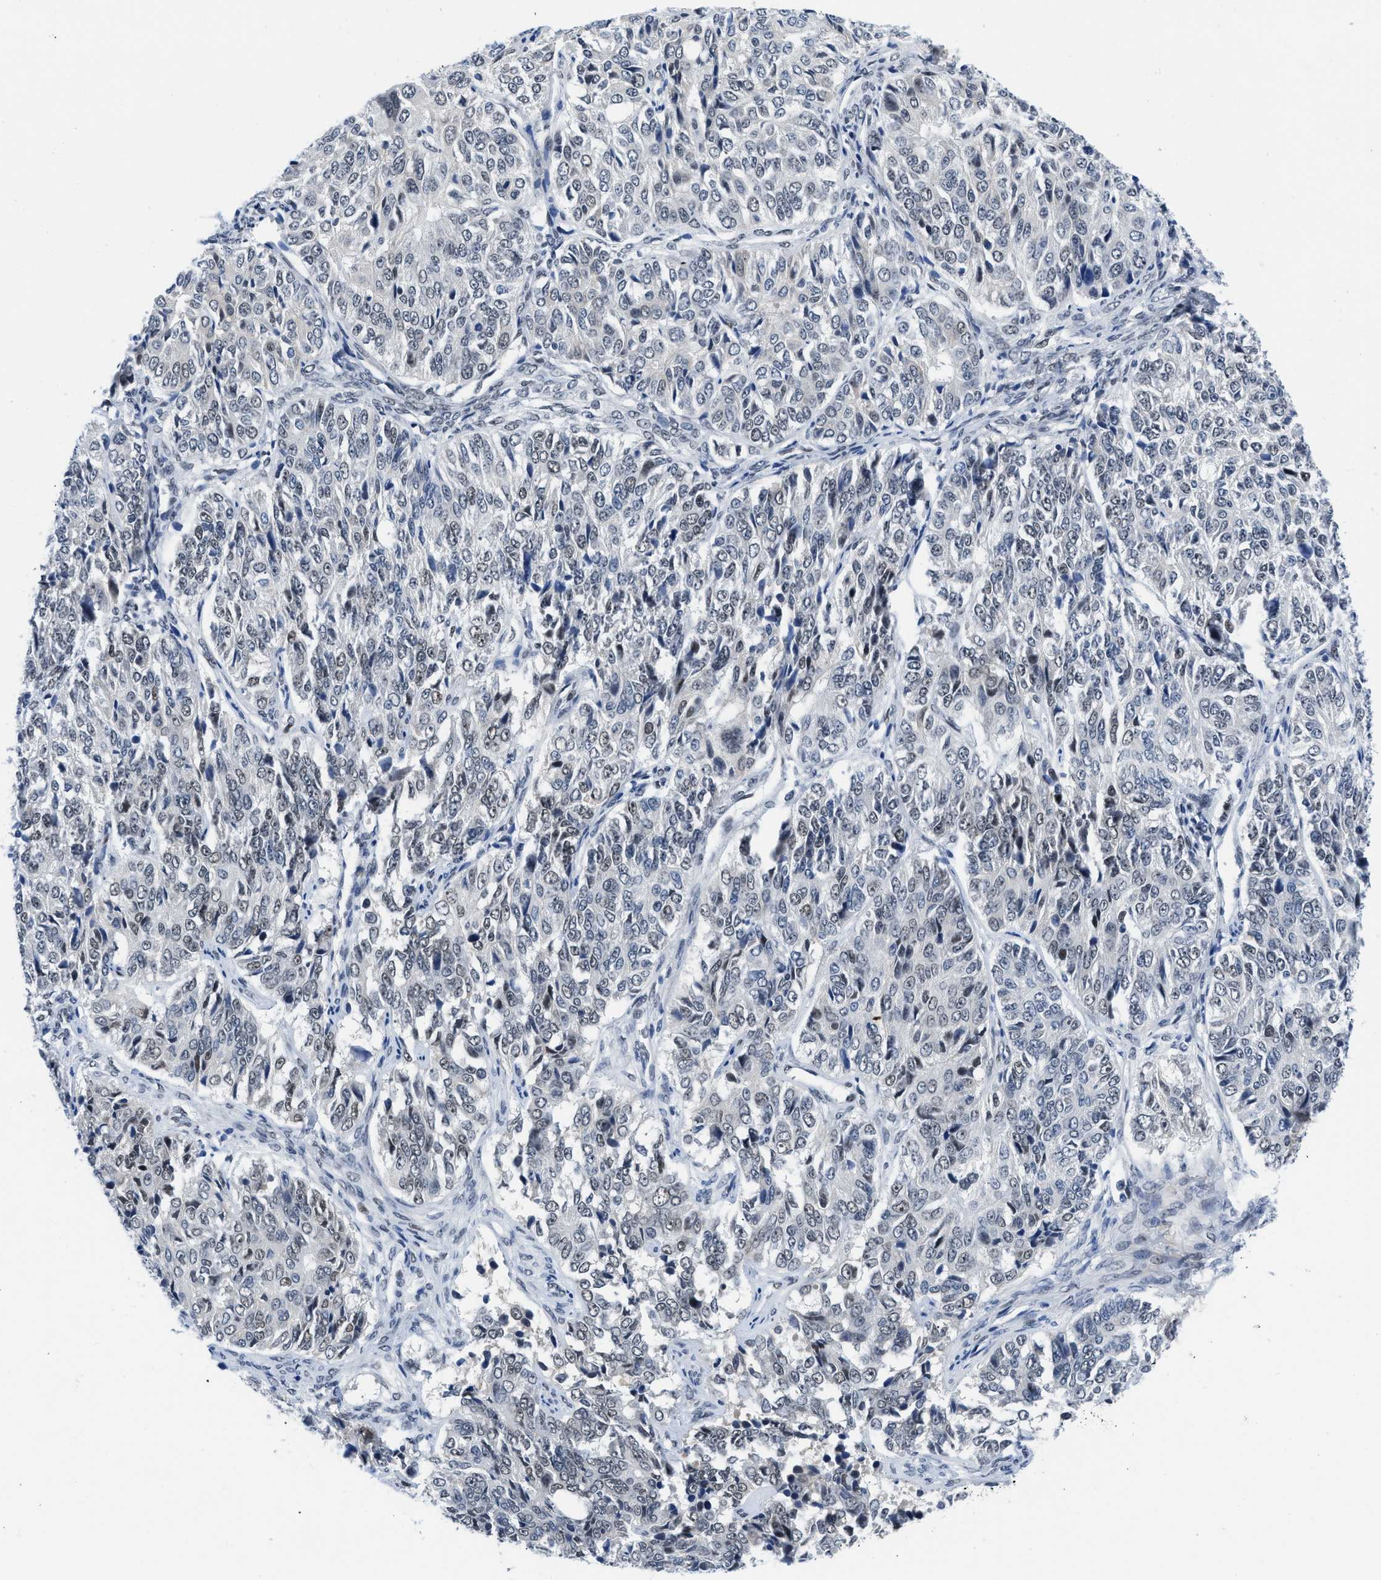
{"staining": {"intensity": "moderate", "quantity": "<25%", "location": "nuclear"}, "tissue": "ovarian cancer", "cell_type": "Tumor cells", "image_type": "cancer", "snomed": [{"axis": "morphology", "description": "Carcinoma, endometroid"}, {"axis": "topography", "description": "Ovary"}], "caption": "Ovarian endometroid carcinoma stained with immunohistochemistry (IHC) displays moderate nuclear positivity in about <25% of tumor cells.", "gene": "SMARCAD1", "patient": {"sex": "female", "age": 51}}